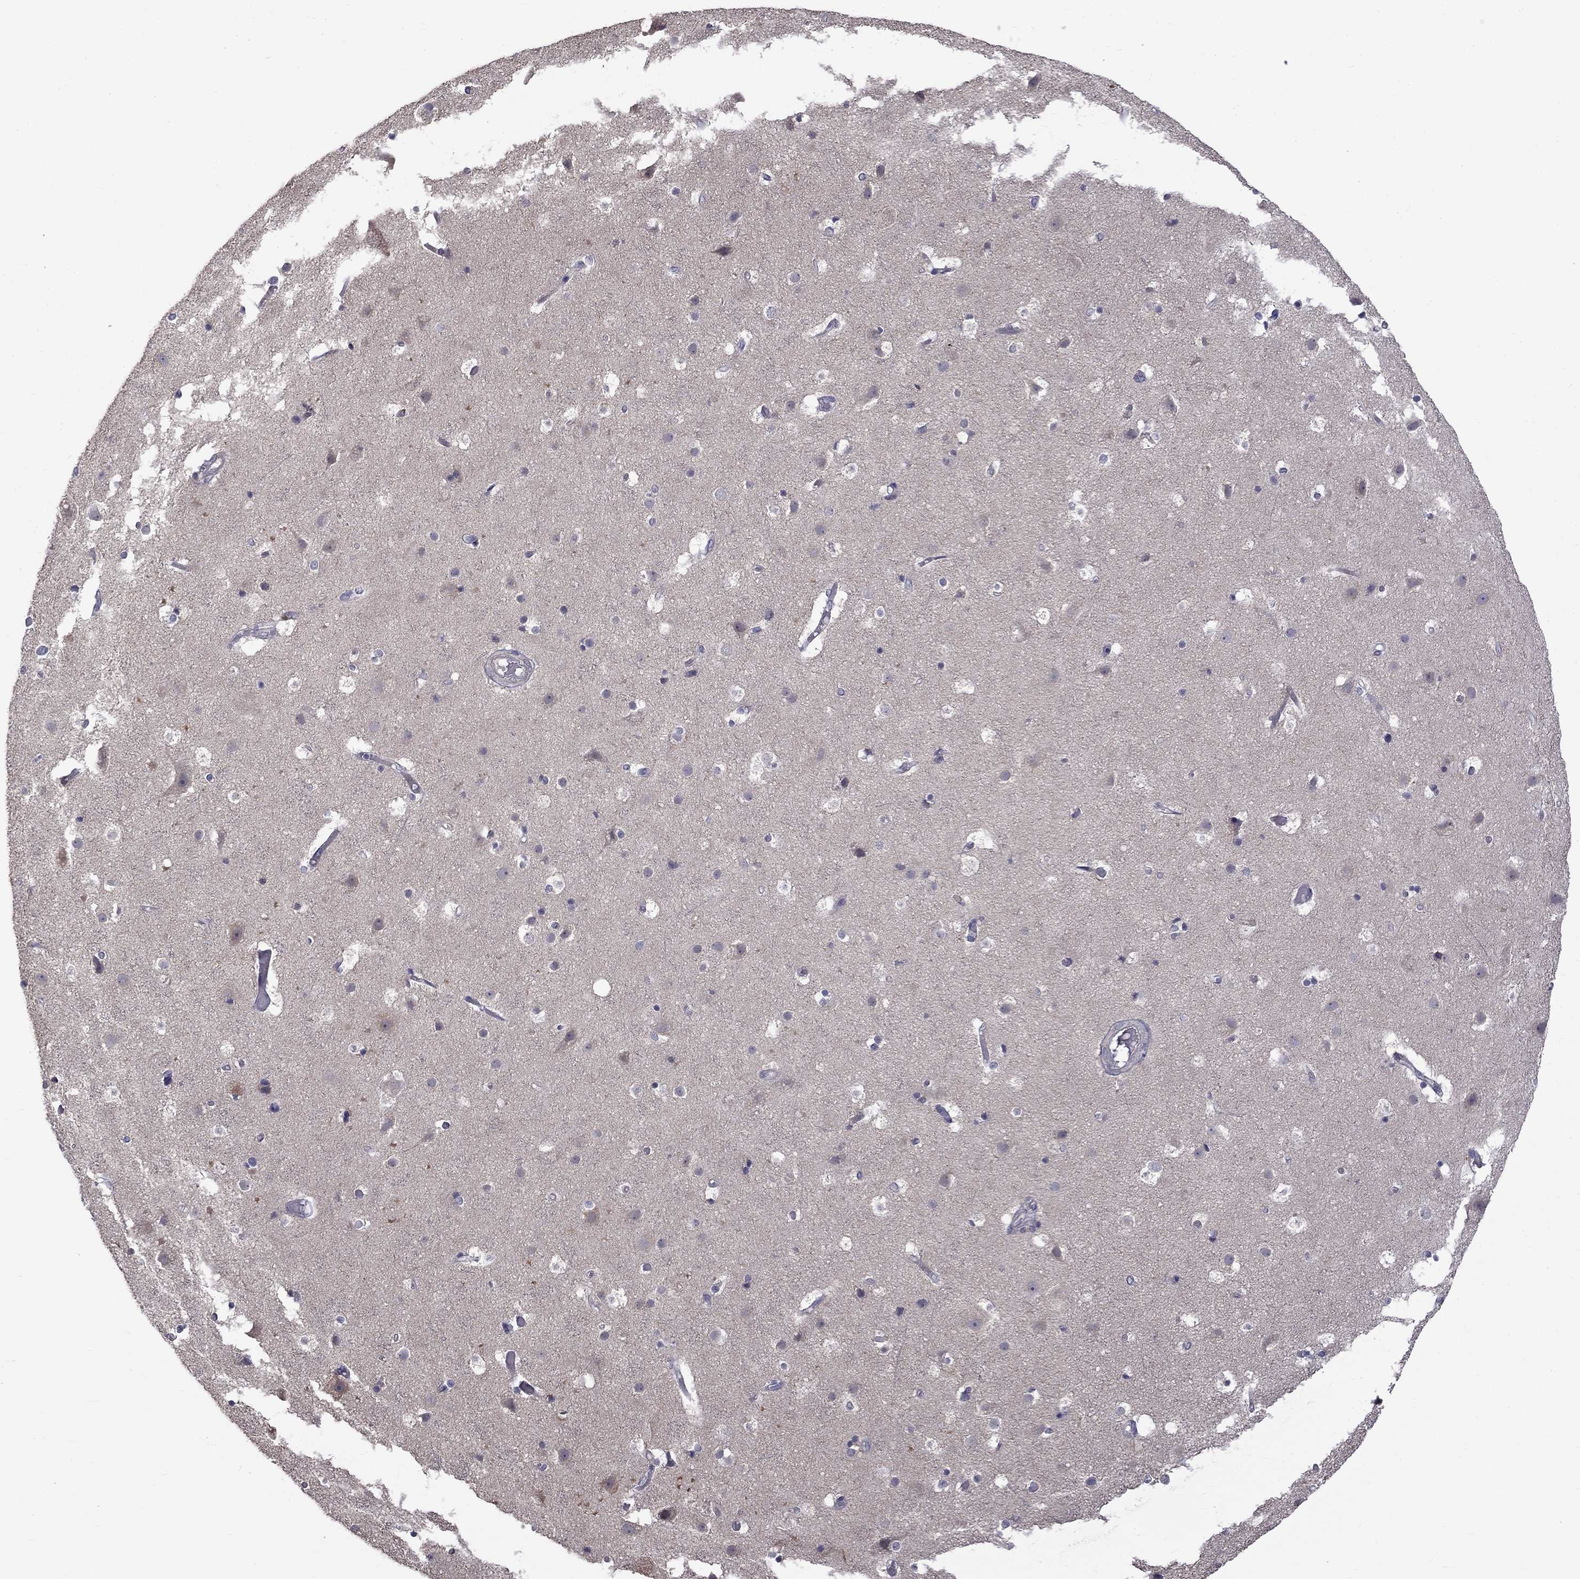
{"staining": {"intensity": "negative", "quantity": "none", "location": "none"}, "tissue": "cerebral cortex", "cell_type": "Endothelial cells", "image_type": "normal", "snomed": [{"axis": "morphology", "description": "Normal tissue, NOS"}, {"axis": "topography", "description": "Cerebral cortex"}], "caption": "This is a photomicrograph of immunohistochemistry staining of unremarkable cerebral cortex, which shows no positivity in endothelial cells.", "gene": "SLC39A14", "patient": {"sex": "female", "age": 52}}